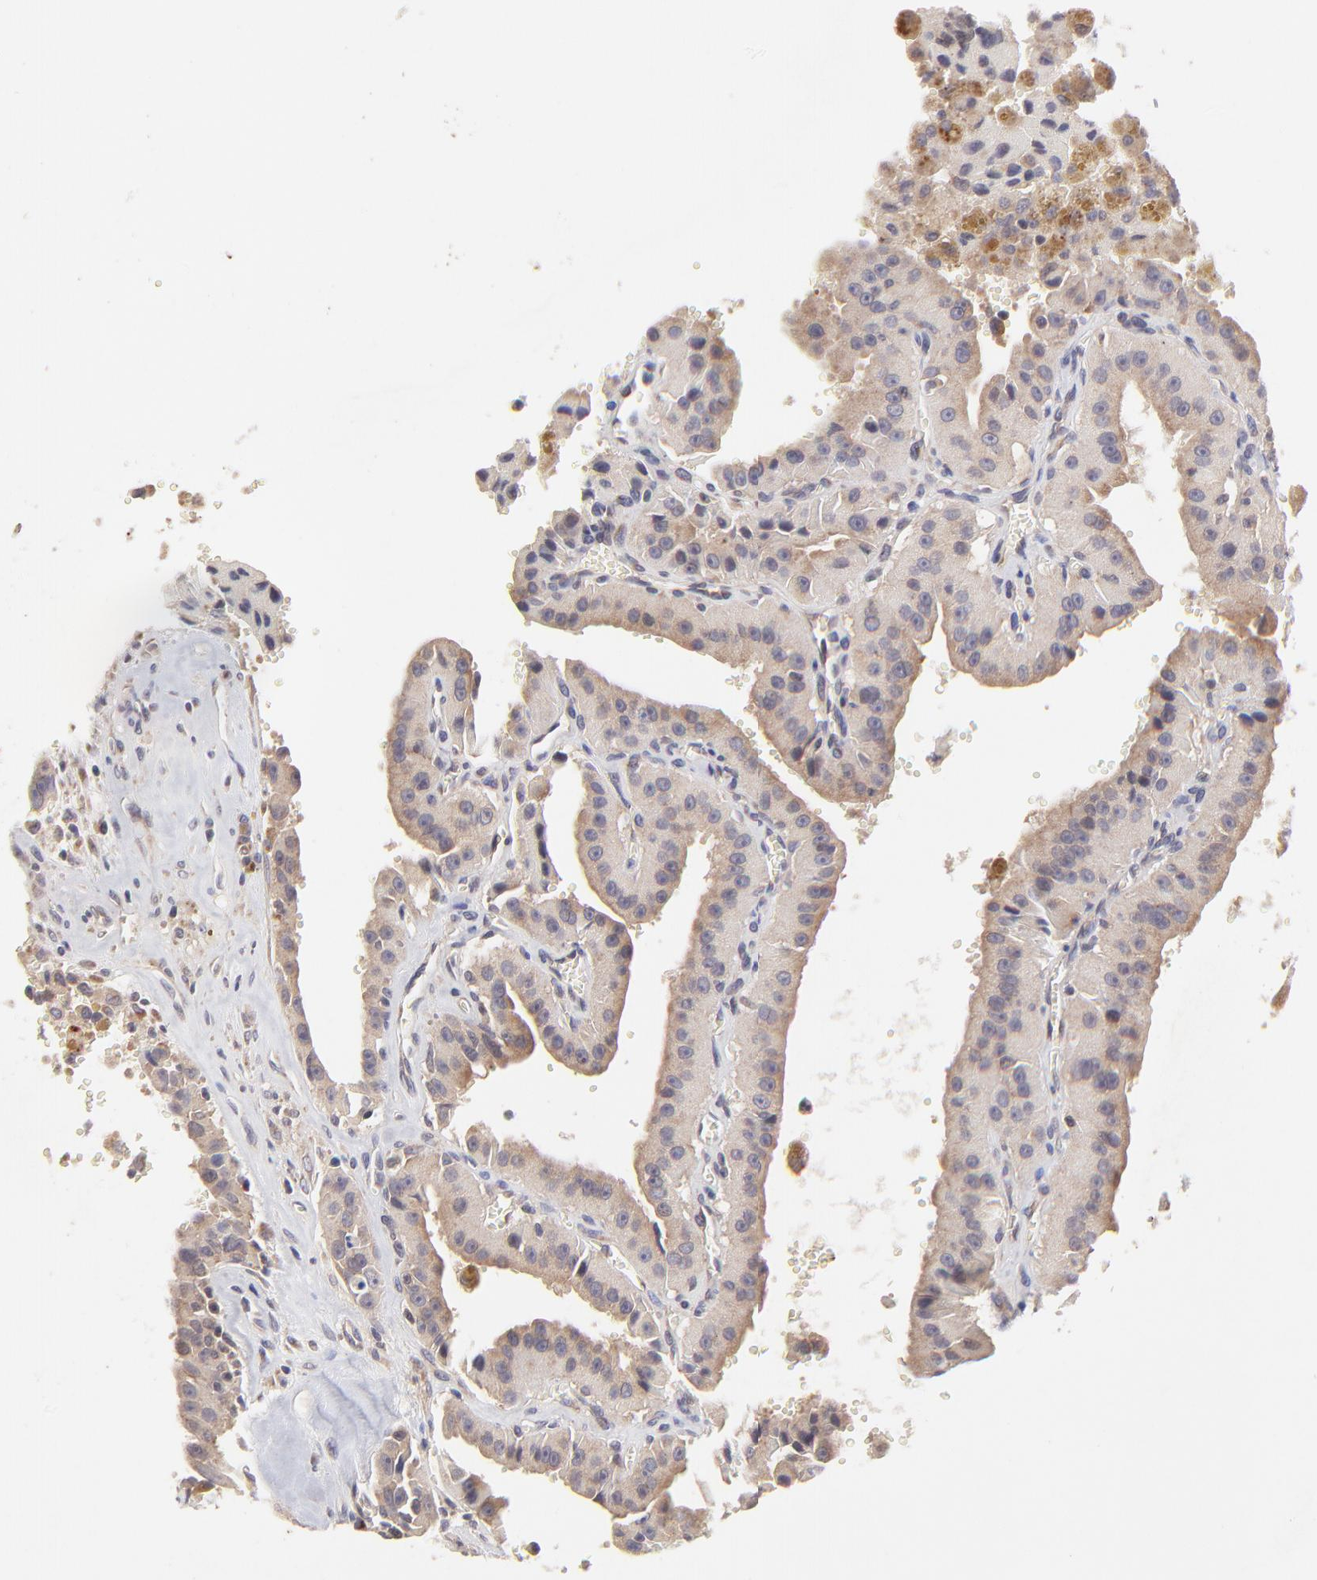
{"staining": {"intensity": "moderate", "quantity": ">75%", "location": "cytoplasmic/membranous"}, "tissue": "thyroid cancer", "cell_type": "Tumor cells", "image_type": "cancer", "snomed": [{"axis": "morphology", "description": "Carcinoma, NOS"}, {"axis": "topography", "description": "Thyroid gland"}], "caption": "Immunohistochemistry (IHC) staining of carcinoma (thyroid), which exhibits medium levels of moderate cytoplasmic/membranous staining in about >75% of tumor cells indicating moderate cytoplasmic/membranous protein staining. The staining was performed using DAB (brown) for protein detection and nuclei were counterstained in hematoxylin (blue).", "gene": "TNRC6B", "patient": {"sex": "male", "age": 76}}